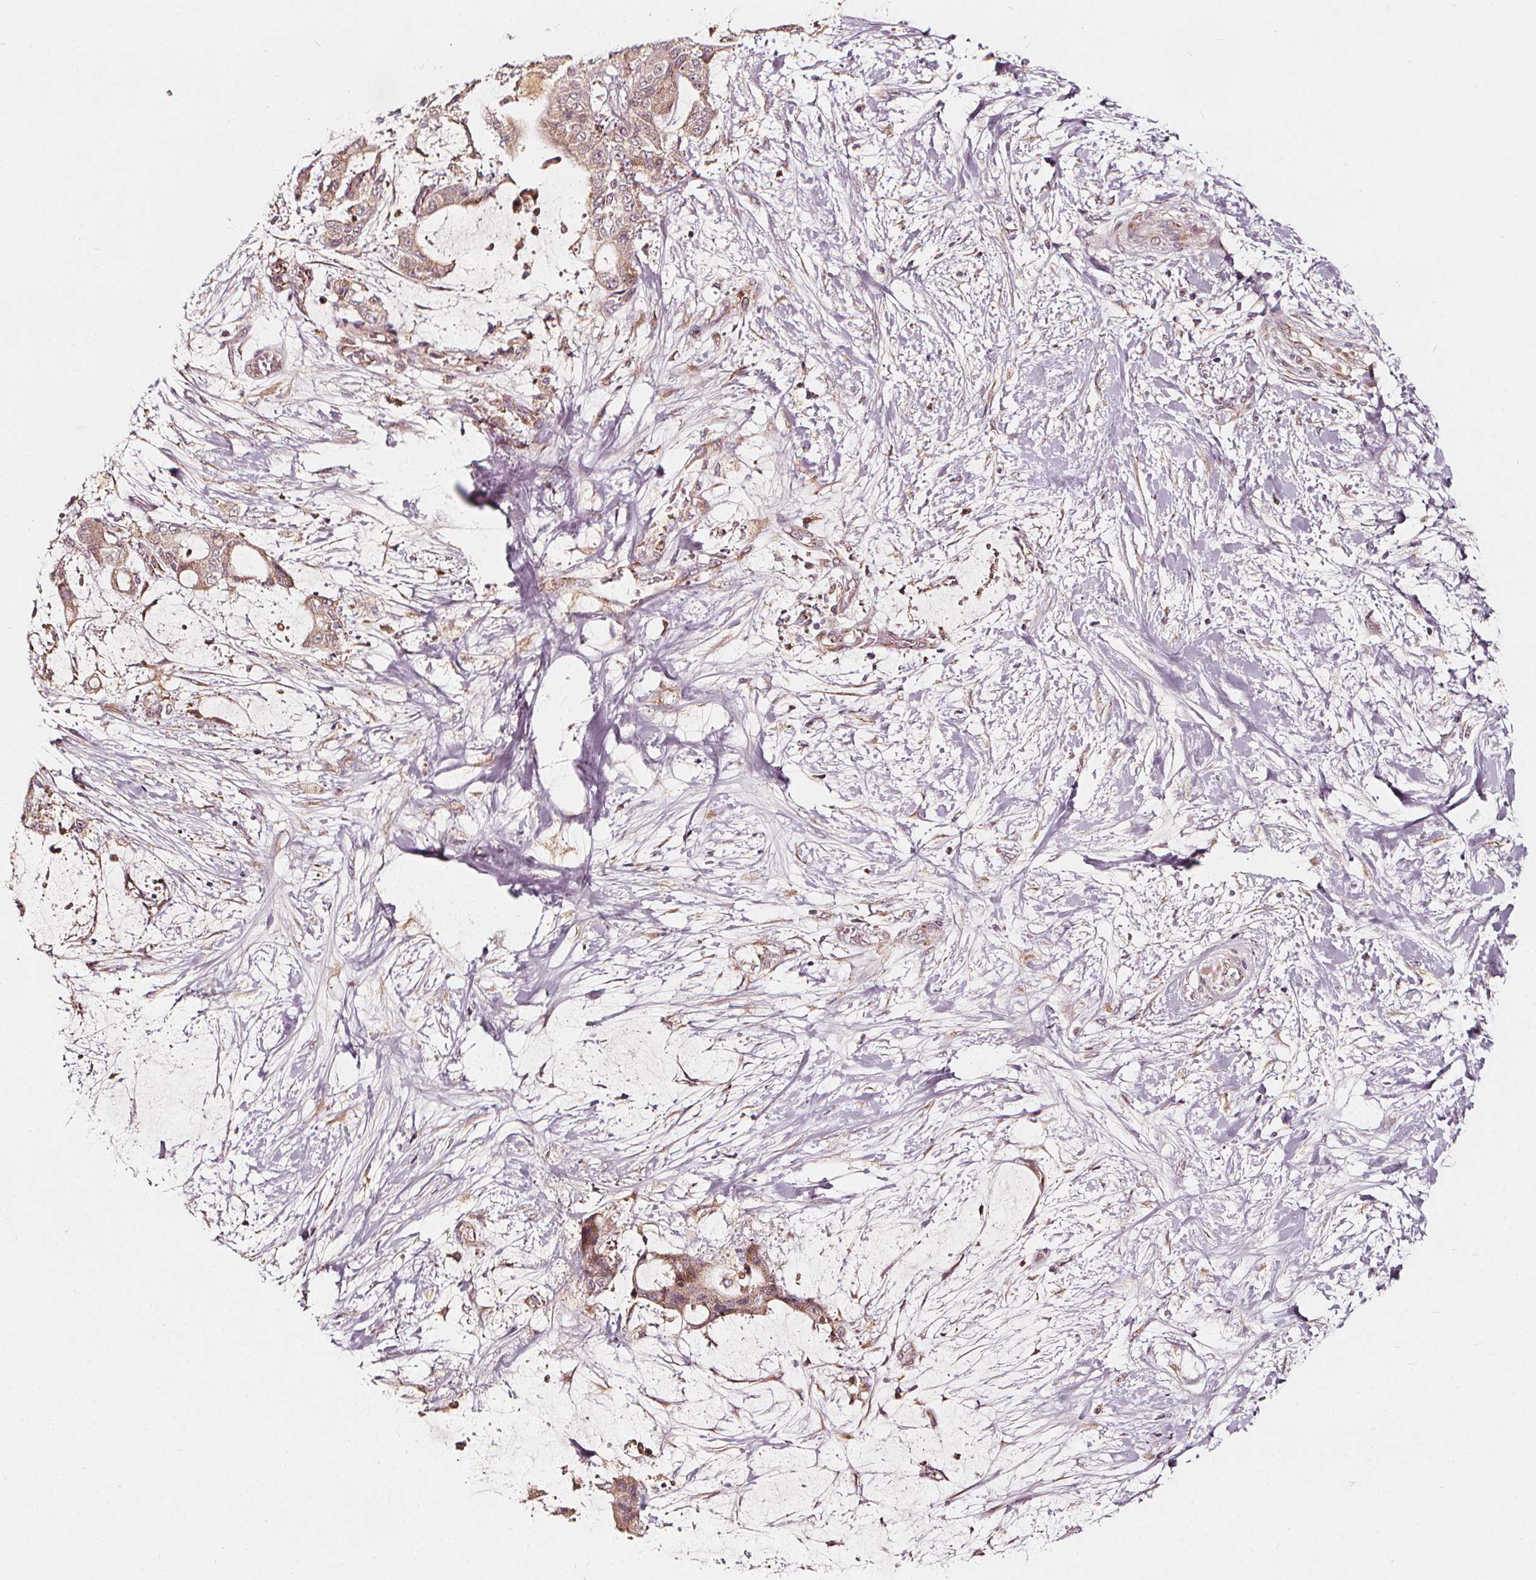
{"staining": {"intensity": "weak", "quantity": "<25%", "location": "cytoplasmic/membranous"}, "tissue": "liver cancer", "cell_type": "Tumor cells", "image_type": "cancer", "snomed": [{"axis": "morphology", "description": "Cholangiocarcinoma"}, {"axis": "topography", "description": "Liver"}], "caption": "IHC histopathology image of human liver cholangiocarcinoma stained for a protein (brown), which exhibits no expression in tumor cells. The staining is performed using DAB brown chromogen with nuclei counter-stained in using hematoxylin.", "gene": "NPC1L1", "patient": {"sex": "female", "age": 73}}